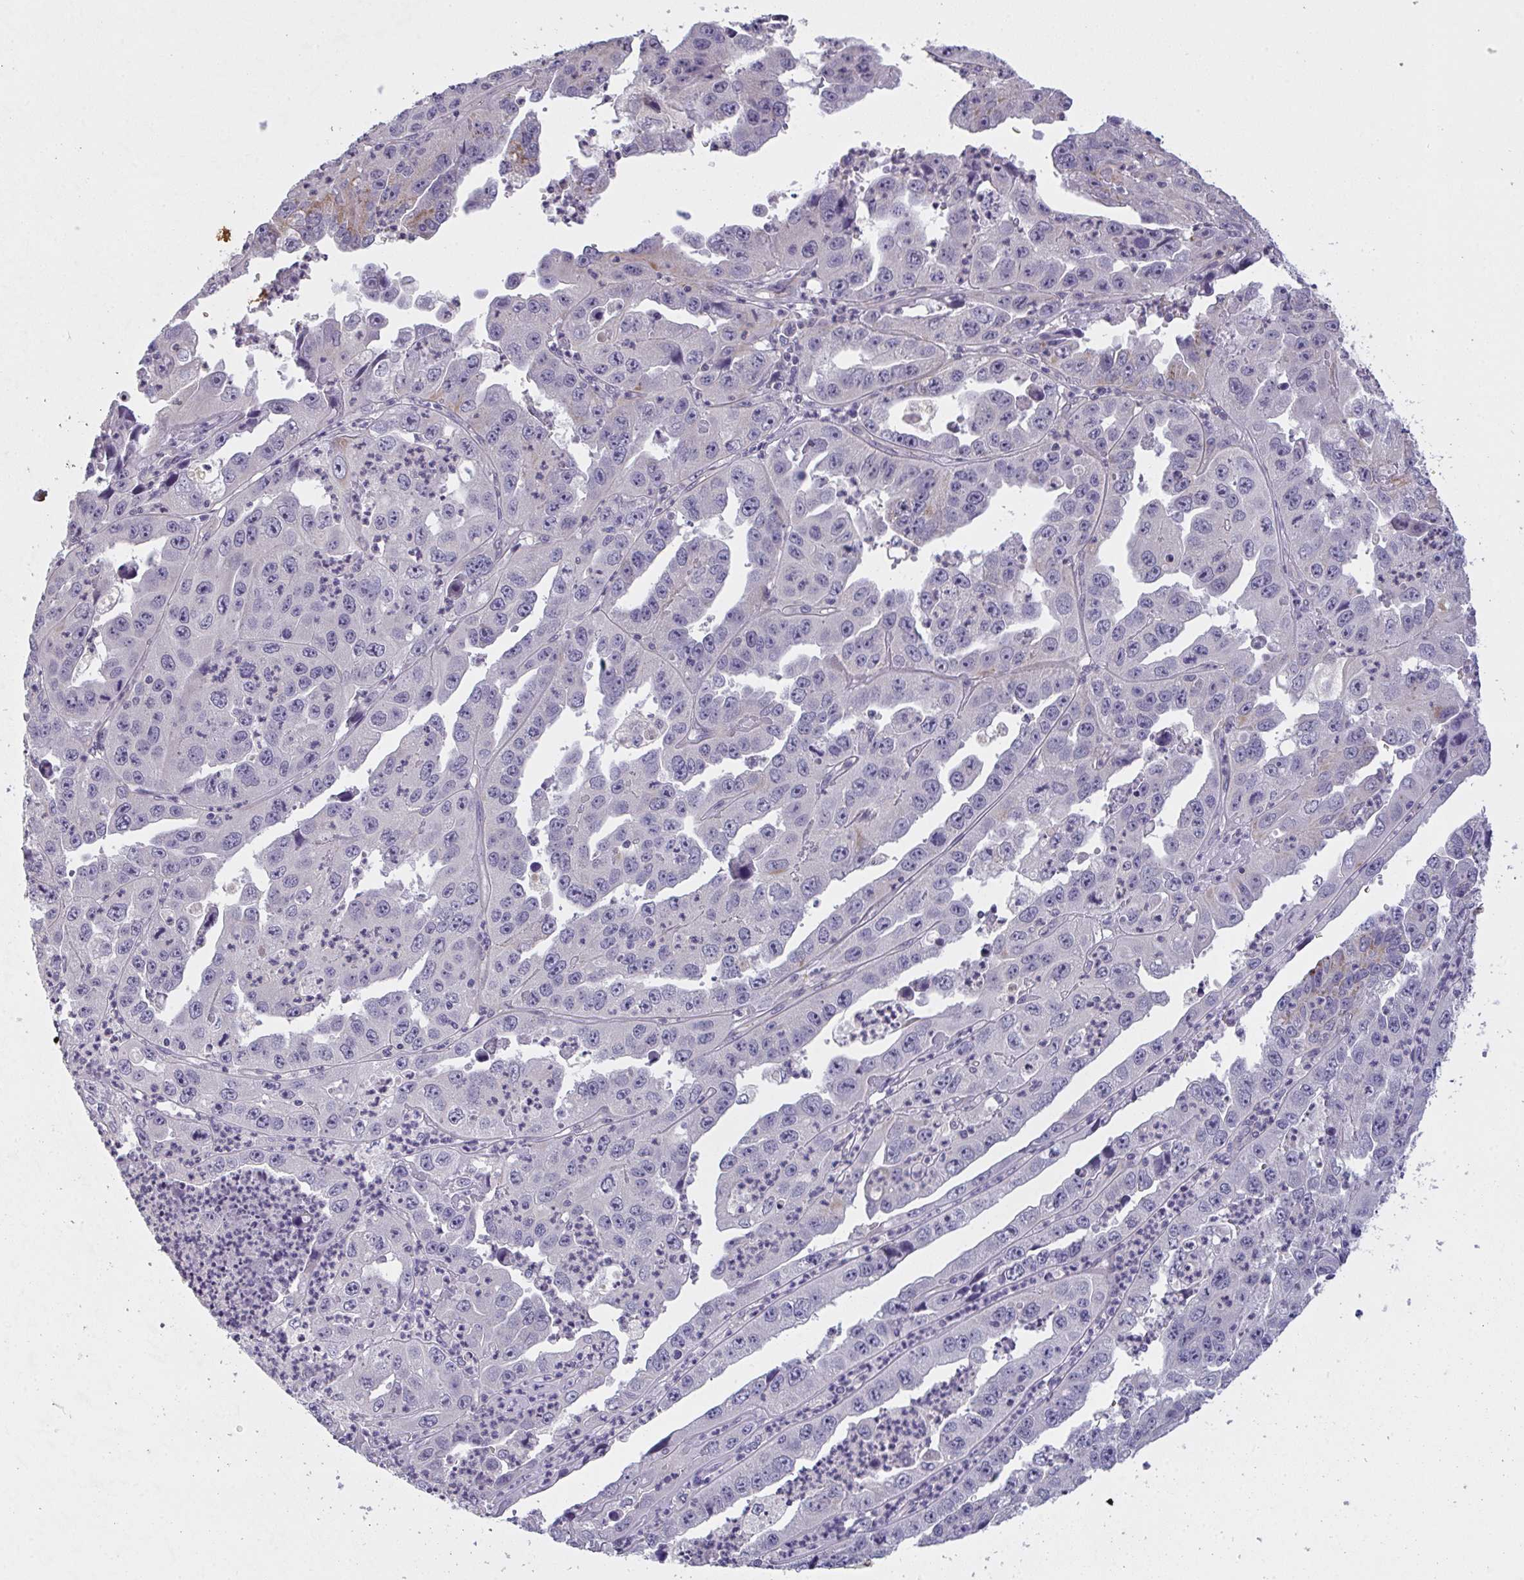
{"staining": {"intensity": "negative", "quantity": "none", "location": "none"}, "tissue": "endometrial cancer", "cell_type": "Tumor cells", "image_type": "cancer", "snomed": [{"axis": "morphology", "description": "Adenocarcinoma, NOS"}, {"axis": "topography", "description": "Uterus"}], "caption": "Human endometrial cancer (adenocarcinoma) stained for a protein using immunohistochemistry (IHC) demonstrates no staining in tumor cells.", "gene": "TMEM219", "patient": {"sex": "female", "age": 62}}